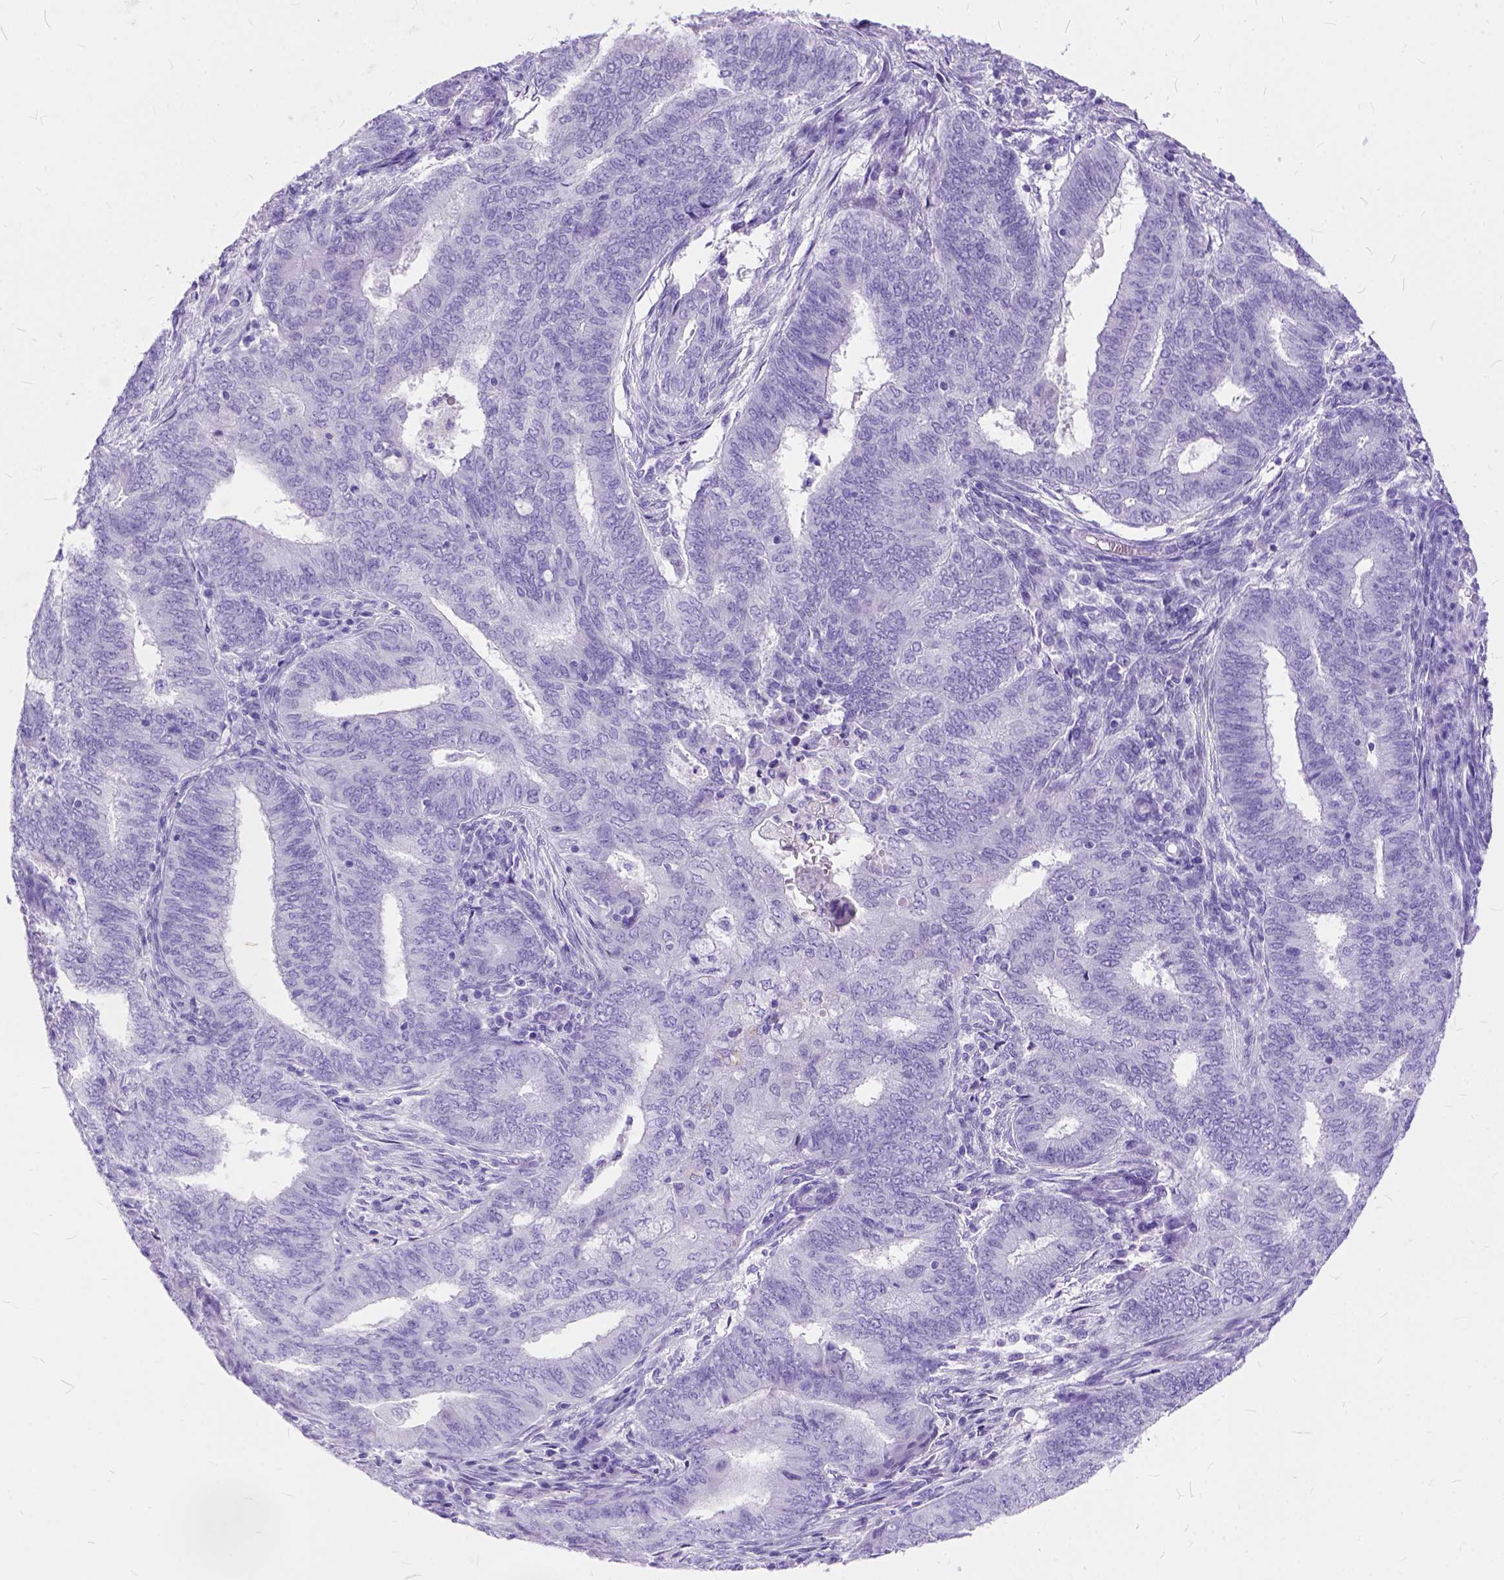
{"staining": {"intensity": "negative", "quantity": "none", "location": "none"}, "tissue": "endometrial cancer", "cell_type": "Tumor cells", "image_type": "cancer", "snomed": [{"axis": "morphology", "description": "Adenocarcinoma, NOS"}, {"axis": "topography", "description": "Endometrium"}], "caption": "DAB (3,3'-diaminobenzidine) immunohistochemical staining of human endometrial cancer demonstrates no significant positivity in tumor cells. (Immunohistochemistry (ihc), brightfield microscopy, high magnification).", "gene": "C1QTNF3", "patient": {"sex": "female", "age": 62}}